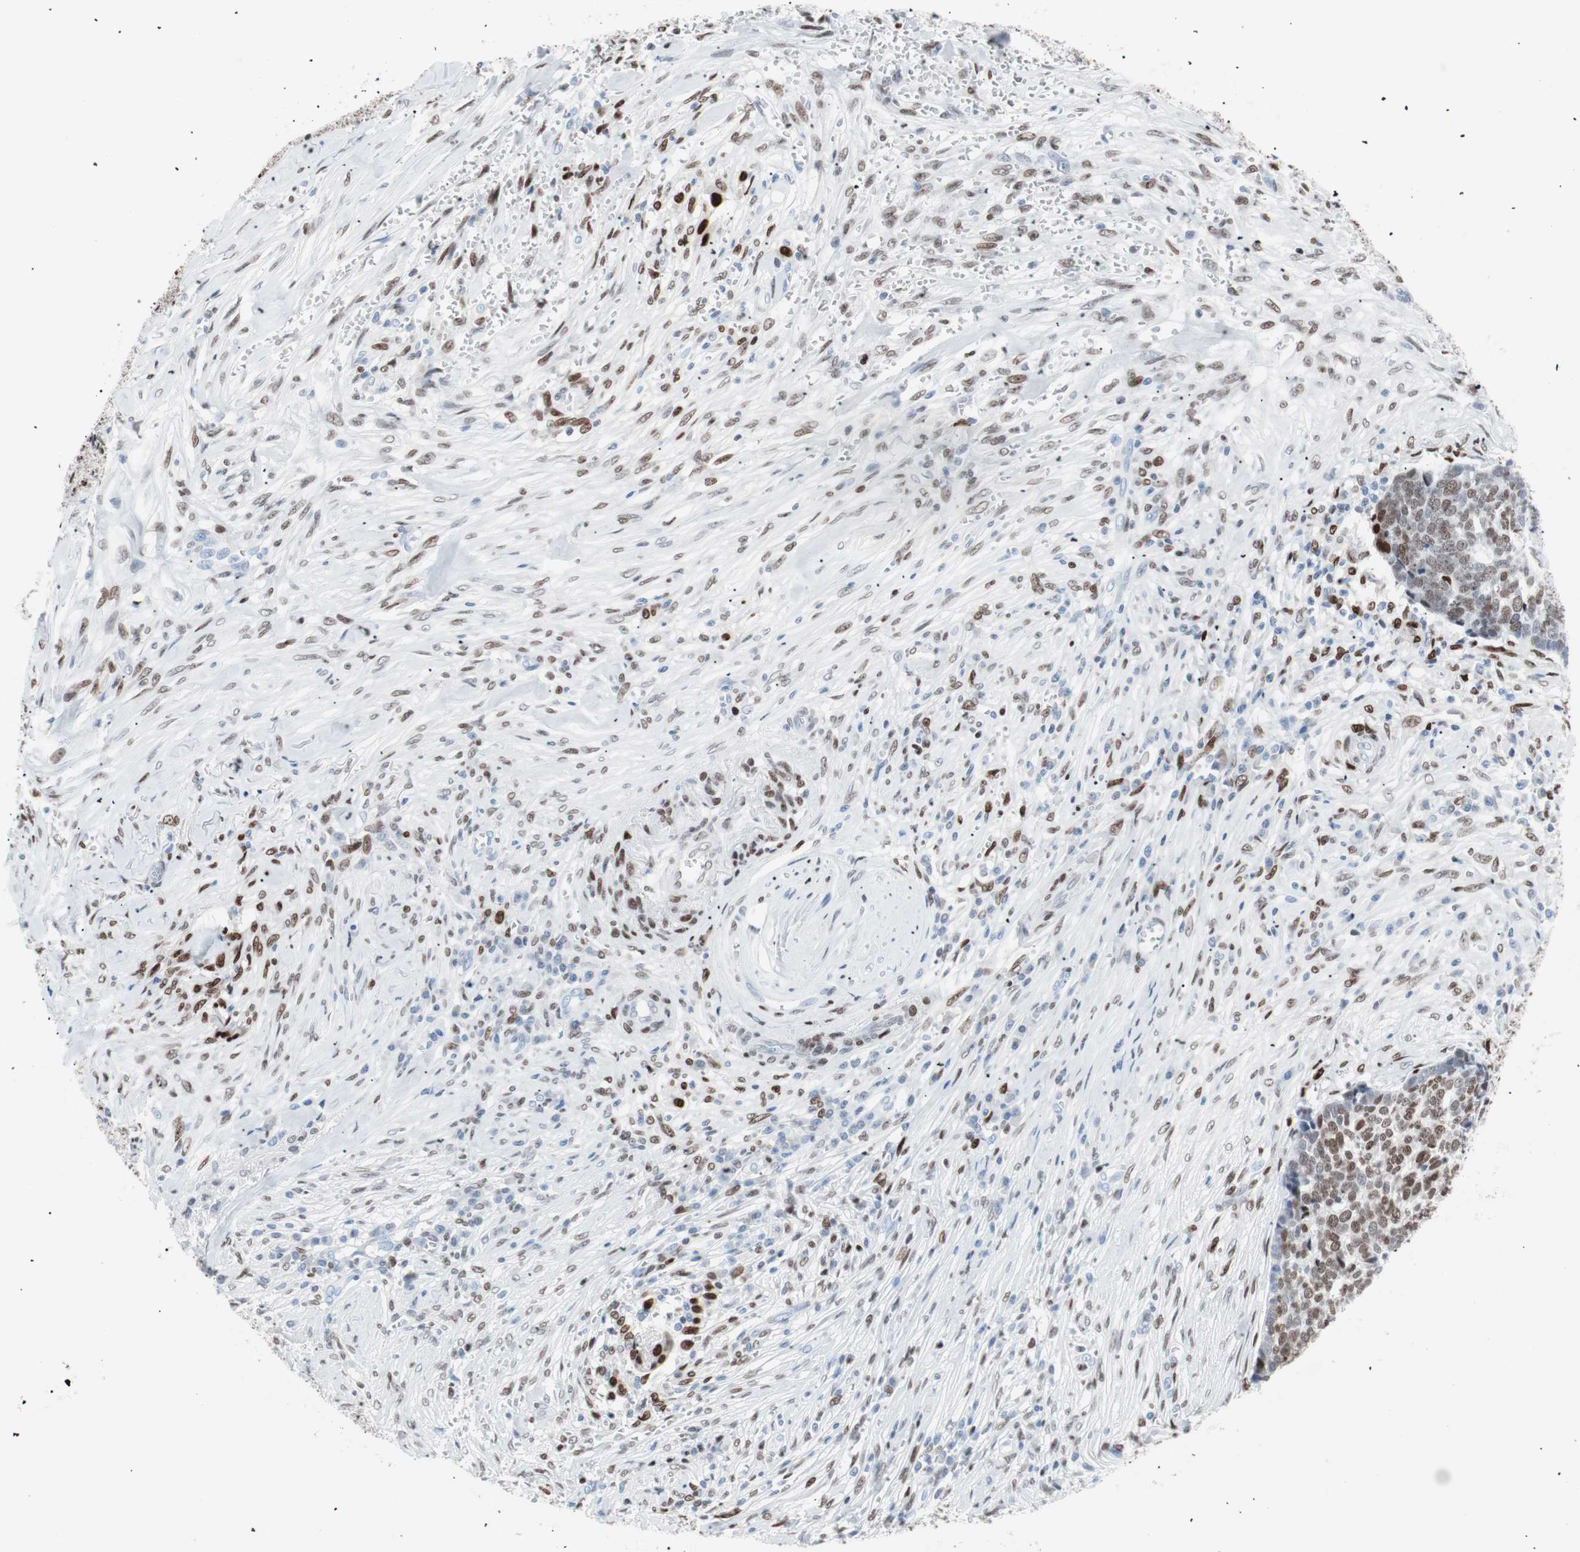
{"staining": {"intensity": "moderate", "quantity": ">75%", "location": "nuclear"}, "tissue": "skin cancer", "cell_type": "Tumor cells", "image_type": "cancer", "snomed": [{"axis": "morphology", "description": "Basal cell carcinoma"}, {"axis": "topography", "description": "Skin"}], "caption": "Immunohistochemistry (IHC) of human skin cancer (basal cell carcinoma) displays medium levels of moderate nuclear positivity in approximately >75% of tumor cells.", "gene": "CEBPB", "patient": {"sex": "male", "age": 84}}